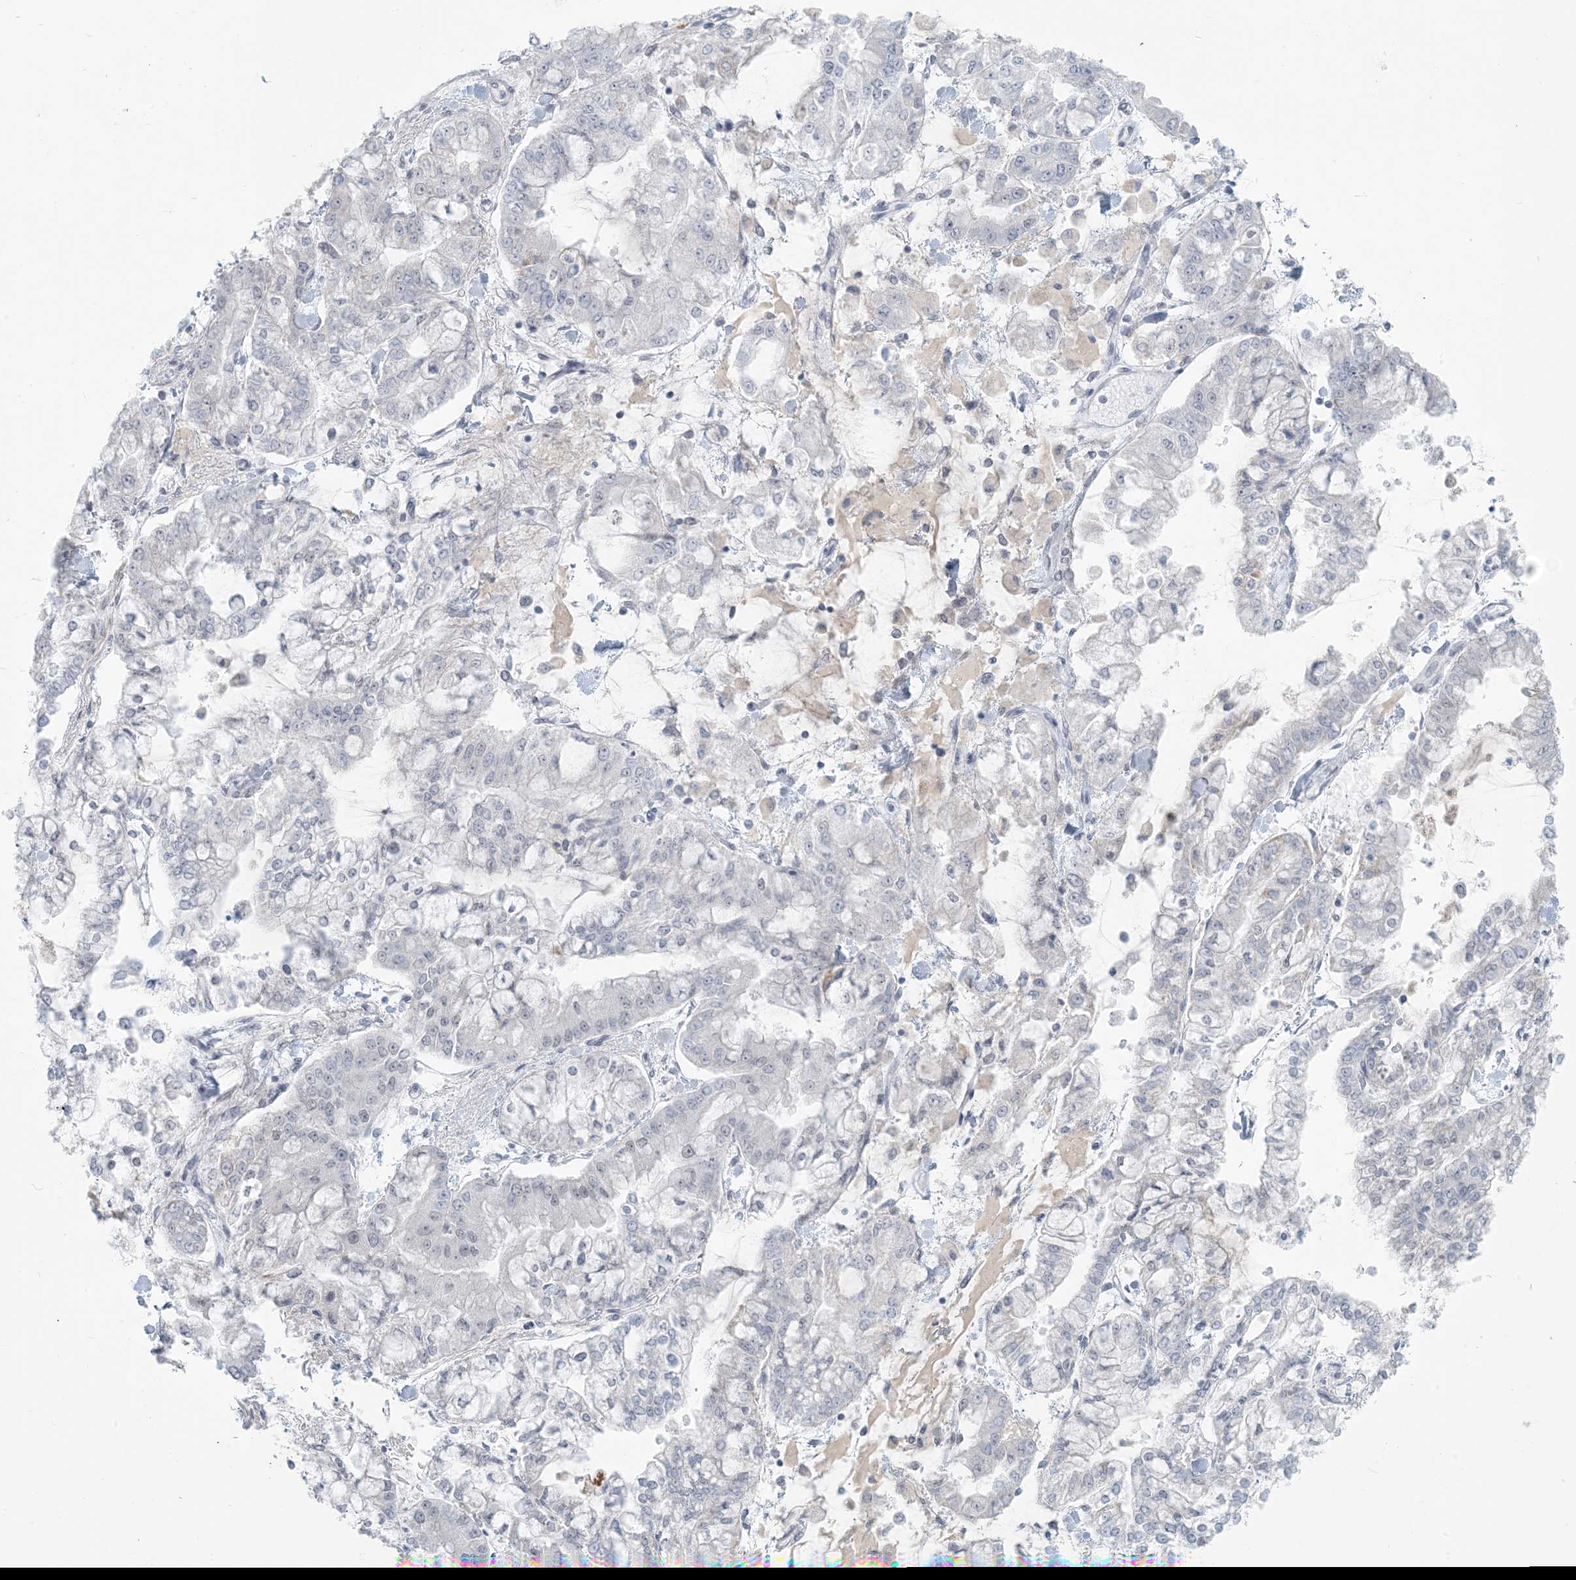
{"staining": {"intensity": "negative", "quantity": "none", "location": "none"}, "tissue": "stomach cancer", "cell_type": "Tumor cells", "image_type": "cancer", "snomed": [{"axis": "morphology", "description": "Normal tissue, NOS"}, {"axis": "morphology", "description": "Adenocarcinoma, NOS"}, {"axis": "topography", "description": "Stomach, upper"}, {"axis": "topography", "description": "Stomach"}], "caption": "Immunohistochemistry of stomach adenocarcinoma displays no expression in tumor cells.", "gene": "SCML1", "patient": {"sex": "male", "age": 76}}